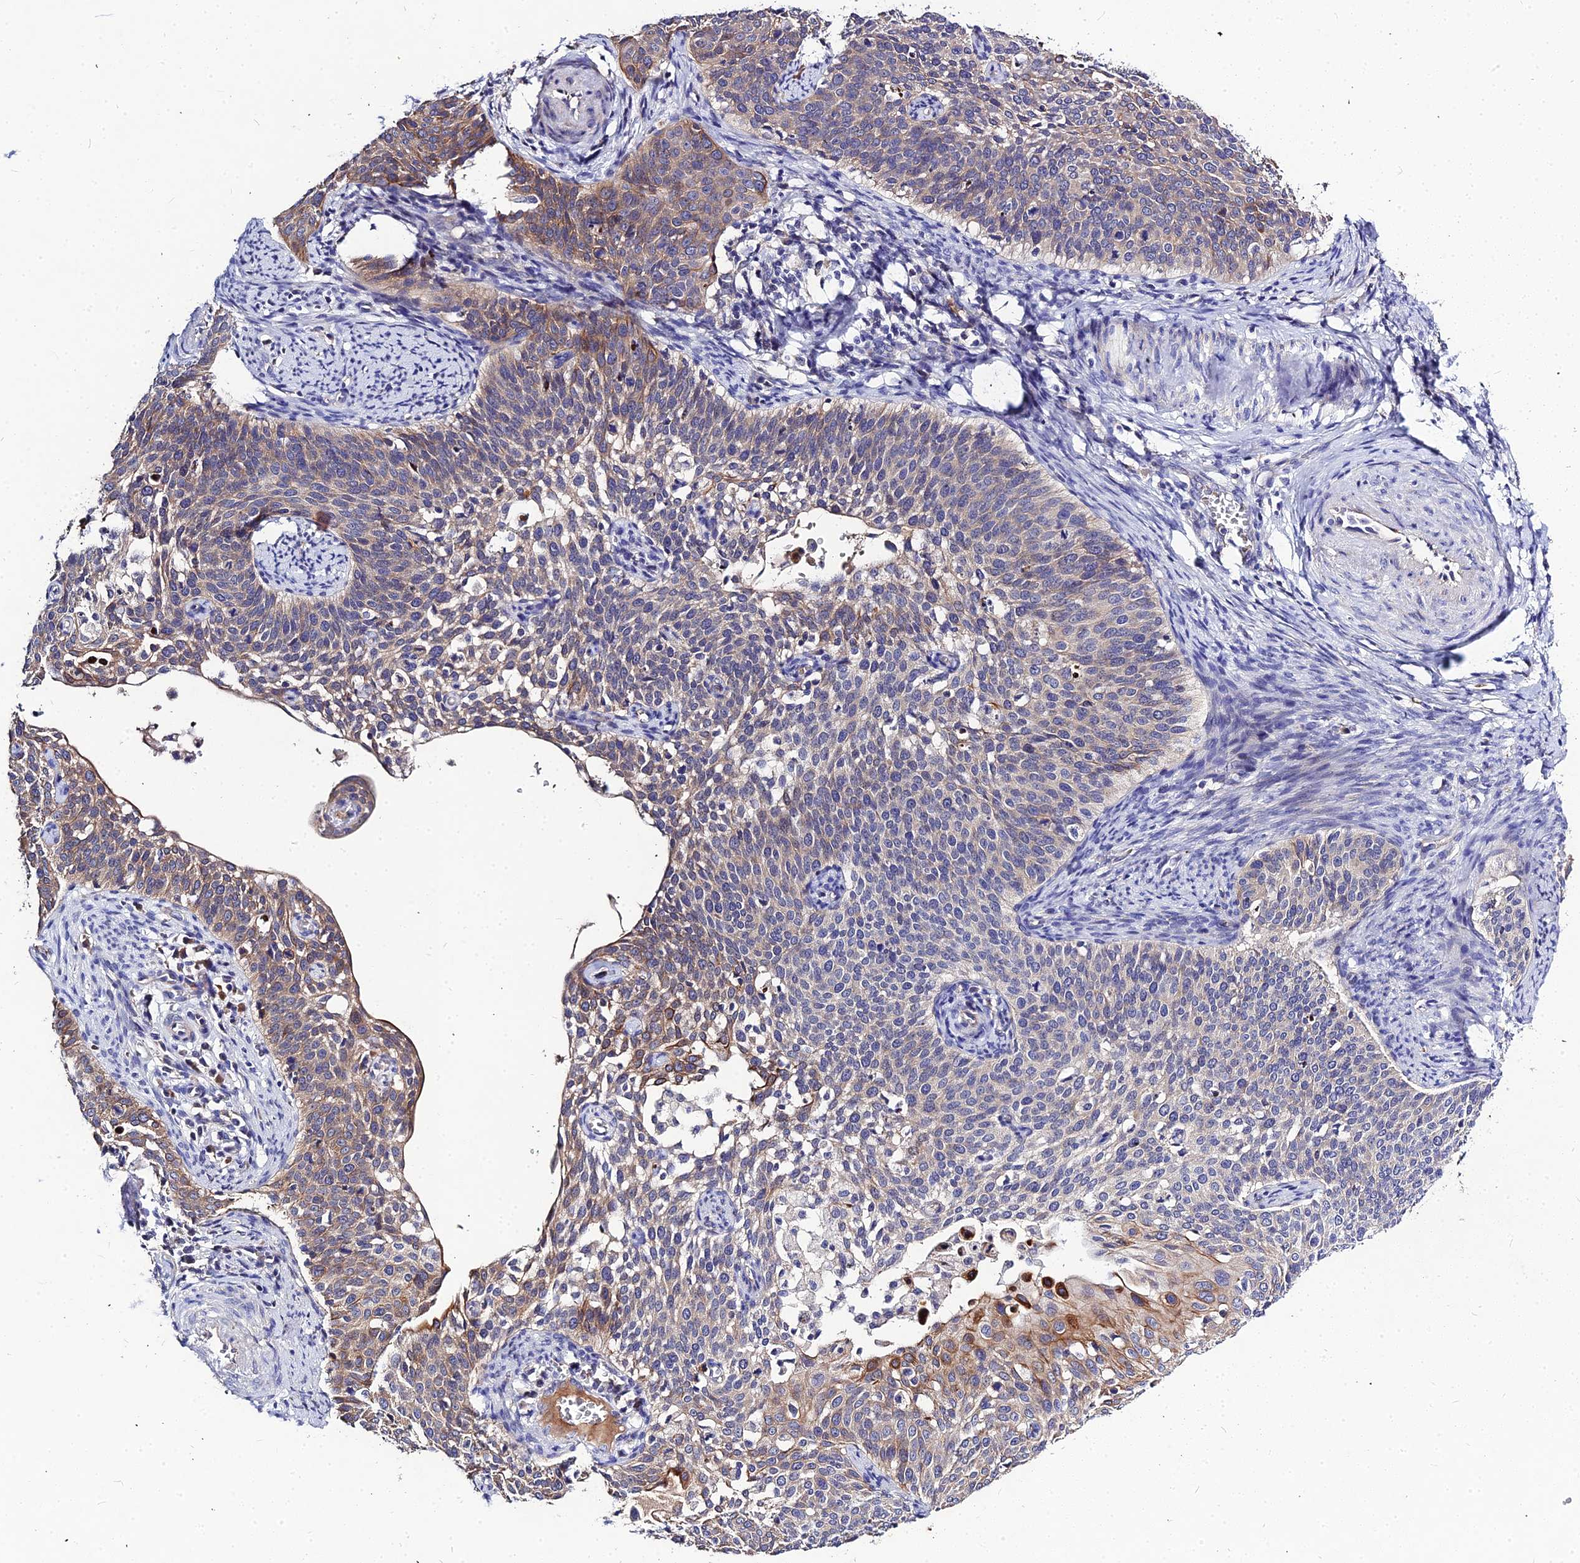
{"staining": {"intensity": "moderate", "quantity": "<25%", "location": "cytoplasmic/membranous"}, "tissue": "cervical cancer", "cell_type": "Tumor cells", "image_type": "cancer", "snomed": [{"axis": "morphology", "description": "Squamous cell carcinoma, NOS"}, {"axis": "topography", "description": "Cervix"}], "caption": "An immunohistochemistry (IHC) histopathology image of tumor tissue is shown. Protein staining in brown shows moderate cytoplasmic/membranous positivity in cervical cancer within tumor cells.", "gene": "DMRTA1", "patient": {"sex": "female", "age": 44}}